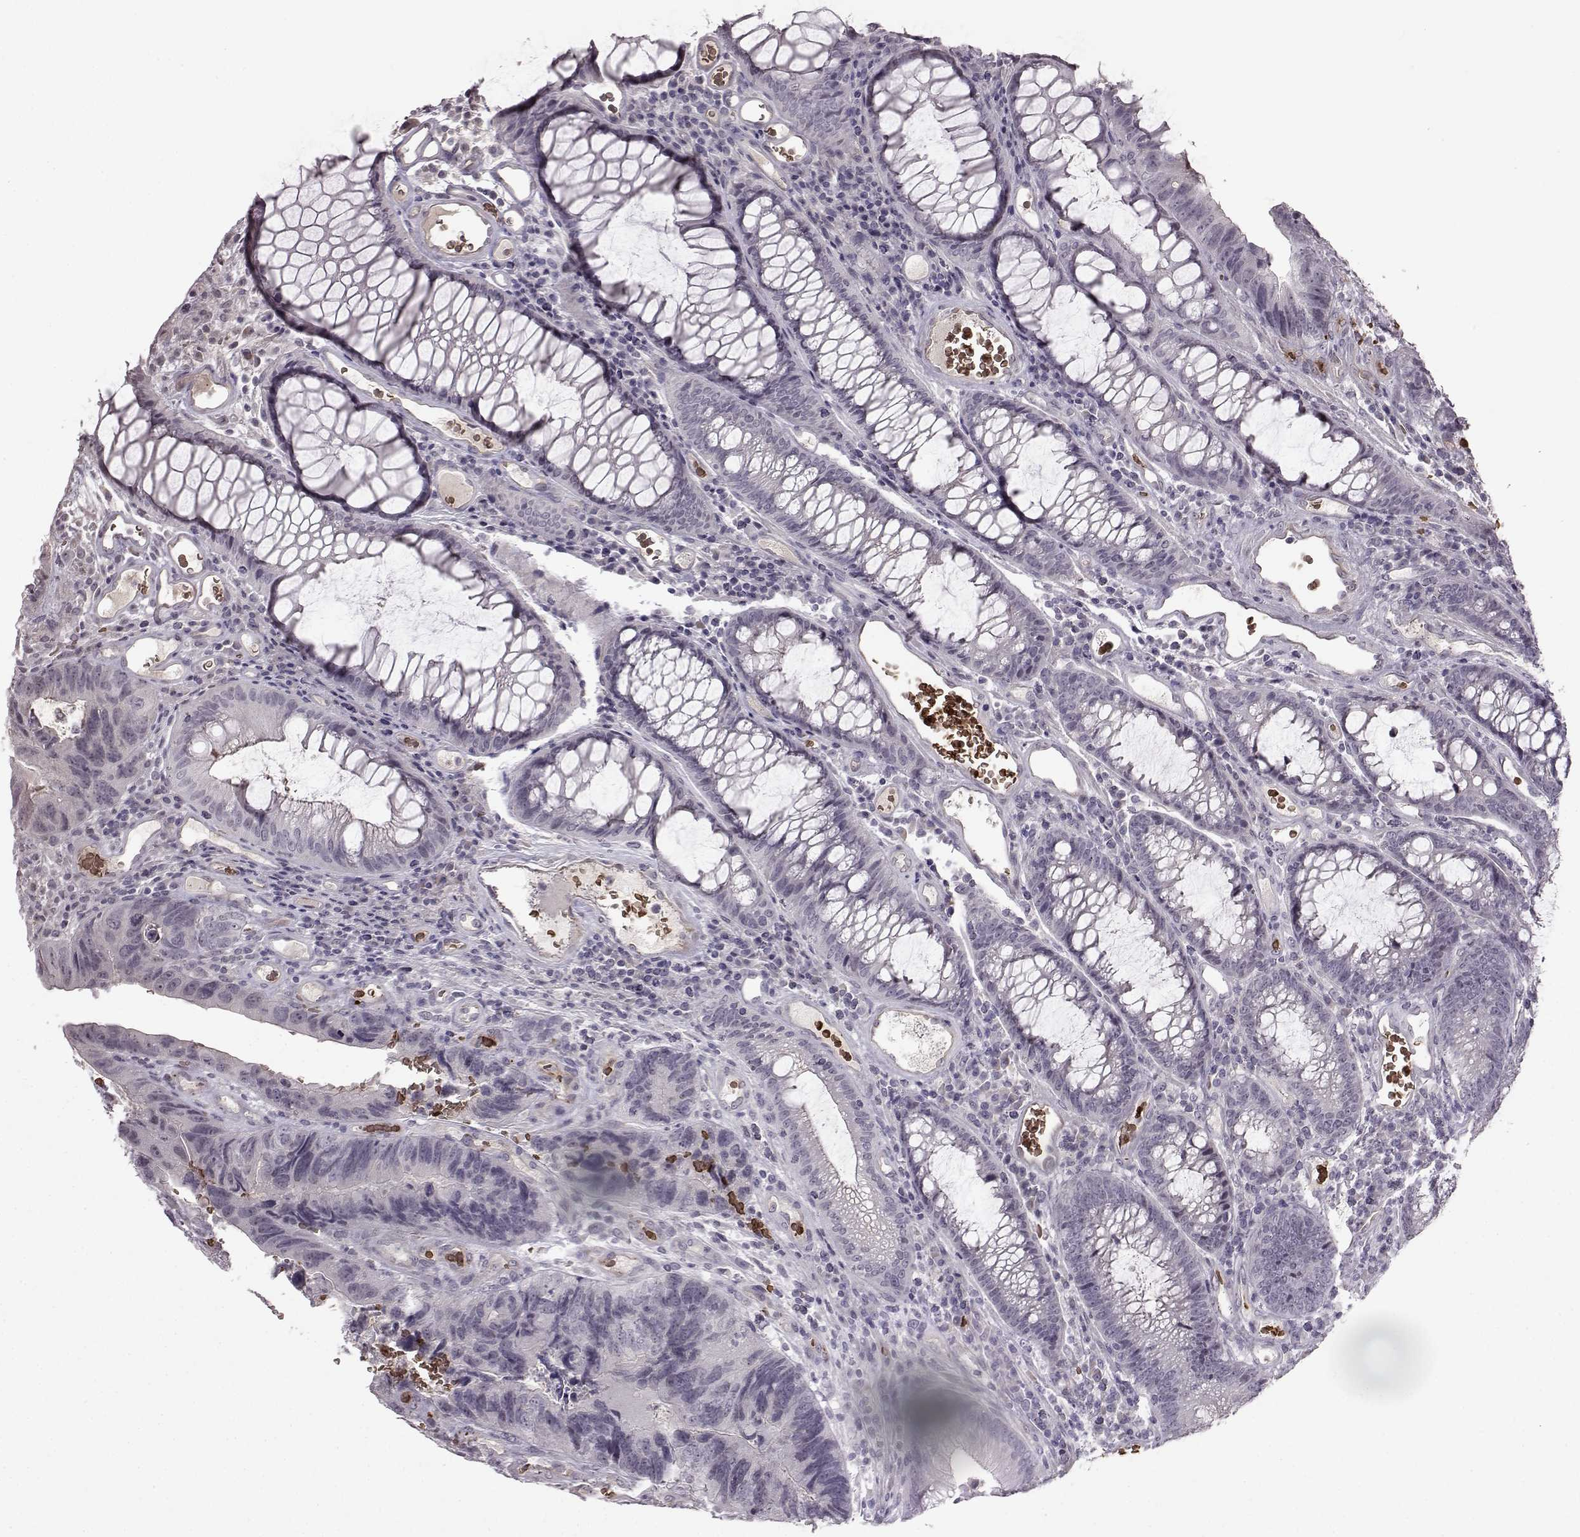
{"staining": {"intensity": "negative", "quantity": "none", "location": "none"}, "tissue": "colorectal cancer", "cell_type": "Tumor cells", "image_type": "cancer", "snomed": [{"axis": "morphology", "description": "Adenocarcinoma, NOS"}, {"axis": "topography", "description": "Colon"}], "caption": "Colorectal cancer was stained to show a protein in brown. There is no significant staining in tumor cells.", "gene": "PROP1", "patient": {"sex": "female", "age": 67}}